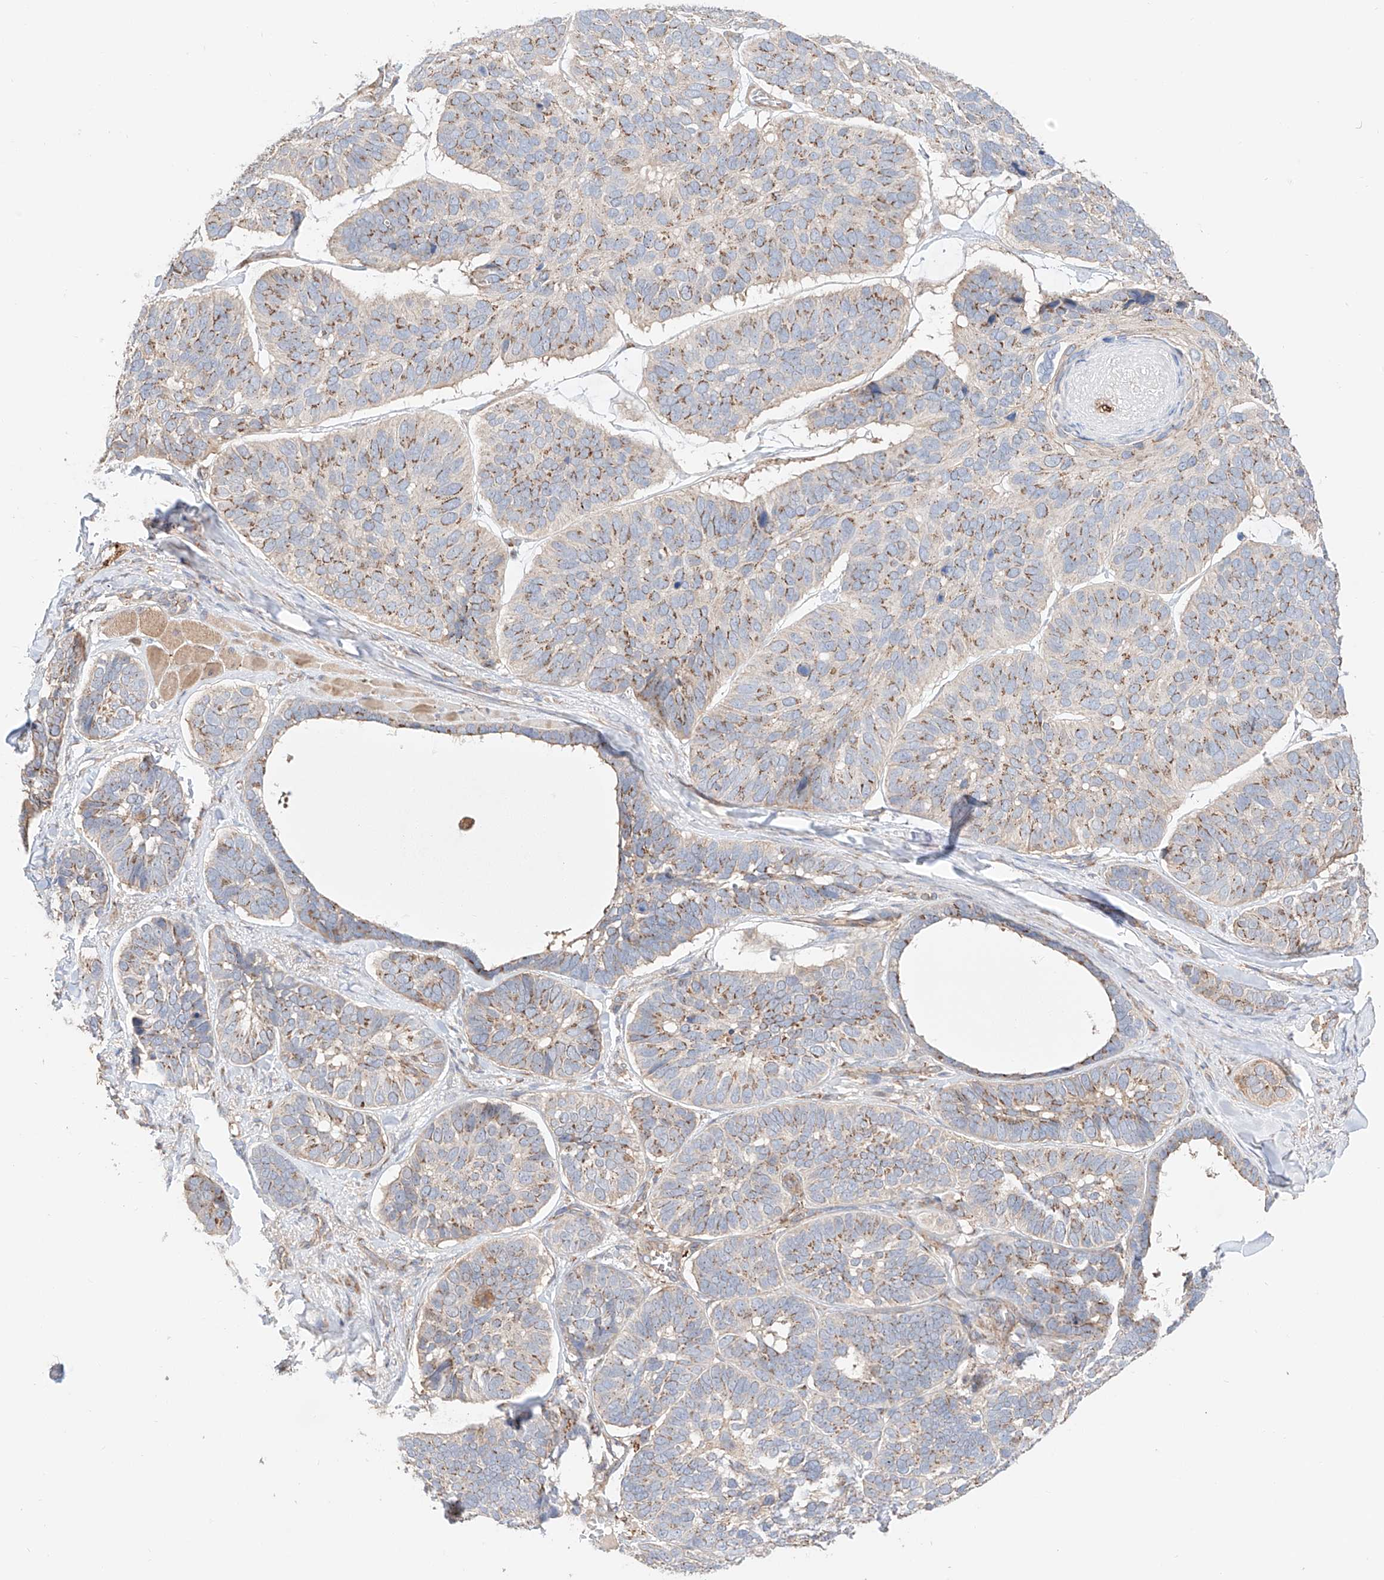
{"staining": {"intensity": "moderate", "quantity": "25%-75%", "location": "cytoplasmic/membranous"}, "tissue": "skin cancer", "cell_type": "Tumor cells", "image_type": "cancer", "snomed": [{"axis": "morphology", "description": "Basal cell carcinoma"}, {"axis": "topography", "description": "Skin"}], "caption": "Skin cancer (basal cell carcinoma) stained with IHC demonstrates moderate cytoplasmic/membranous positivity in about 25%-75% of tumor cells.", "gene": "MOSPD1", "patient": {"sex": "male", "age": 62}}